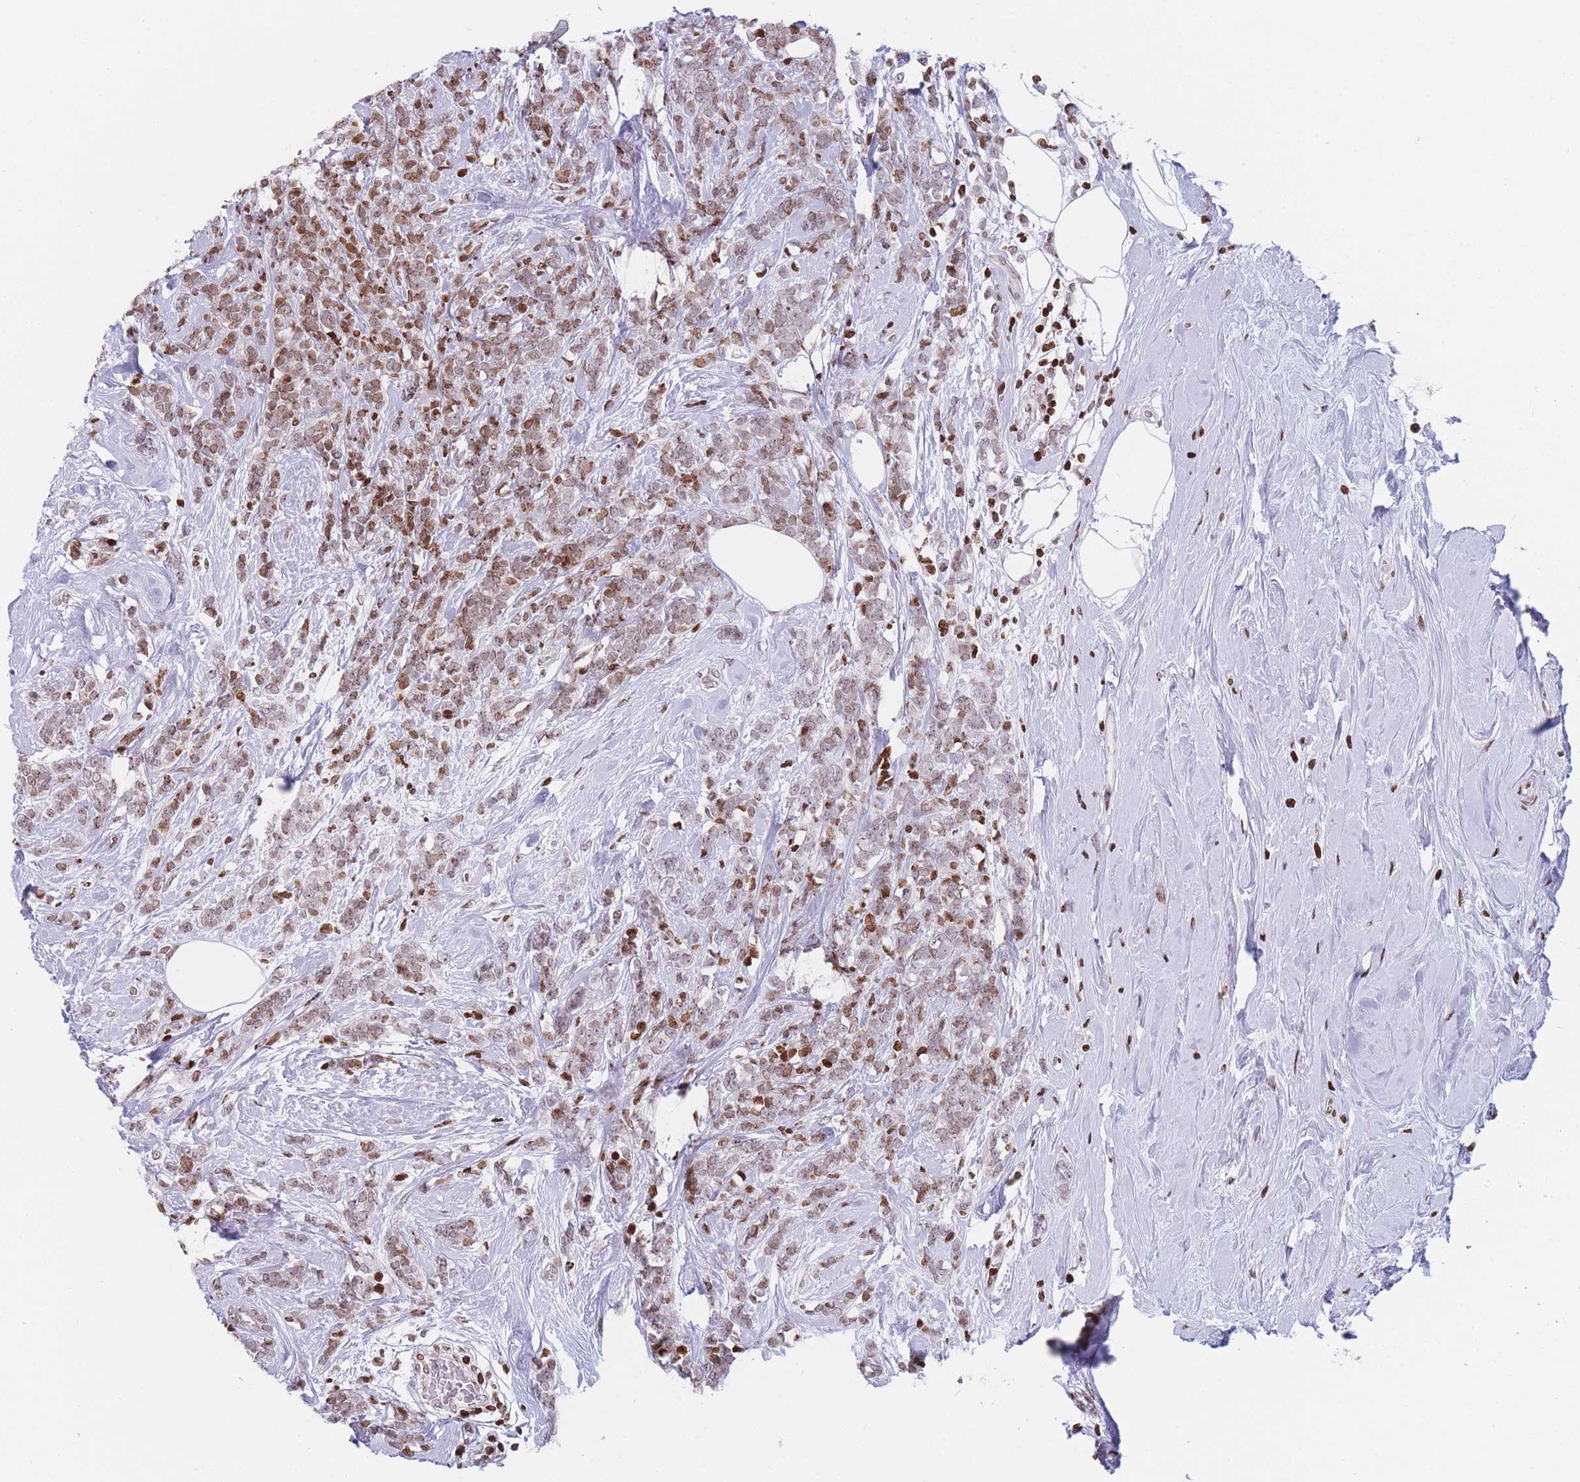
{"staining": {"intensity": "moderate", "quantity": ">75%", "location": "nuclear"}, "tissue": "breast cancer", "cell_type": "Tumor cells", "image_type": "cancer", "snomed": [{"axis": "morphology", "description": "Lobular carcinoma"}, {"axis": "topography", "description": "Breast"}], "caption": "Immunohistochemistry image of human breast lobular carcinoma stained for a protein (brown), which reveals medium levels of moderate nuclear expression in about >75% of tumor cells.", "gene": "AK9", "patient": {"sex": "female", "age": 58}}